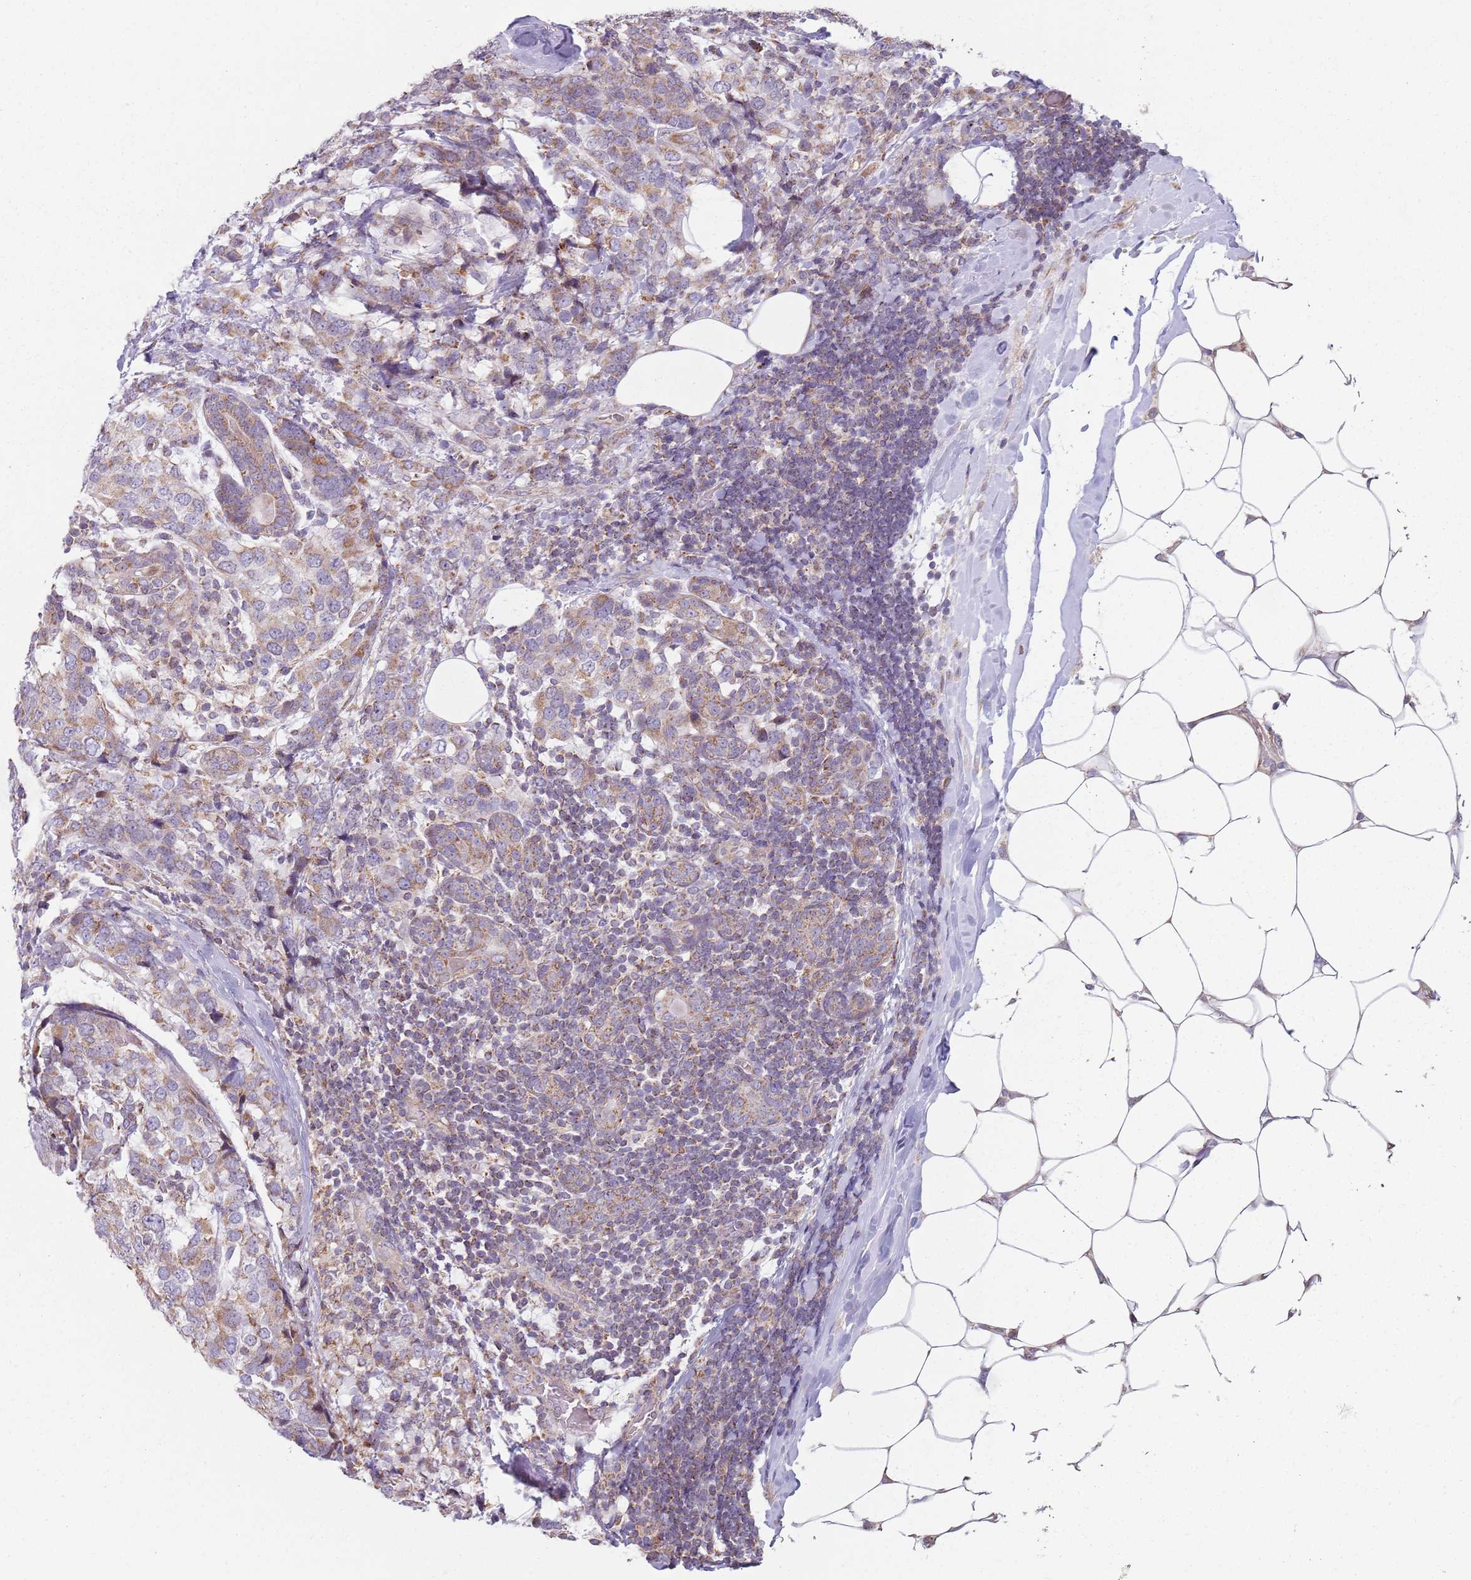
{"staining": {"intensity": "moderate", "quantity": ">75%", "location": "cytoplasmic/membranous"}, "tissue": "breast cancer", "cell_type": "Tumor cells", "image_type": "cancer", "snomed": [{"axis": "morphology", "description": "Lobular carcinoma"}, {"axis": "topography", "description": "Breast"}], "caption": "Human breast lobular carcinoma stained with a brown dye reveals moderate cytoplasmic/membranous positive positivity in about >75% of tumor cells.", "gene": "GAS8", "patient": {"sex": "female", "age": 59}}